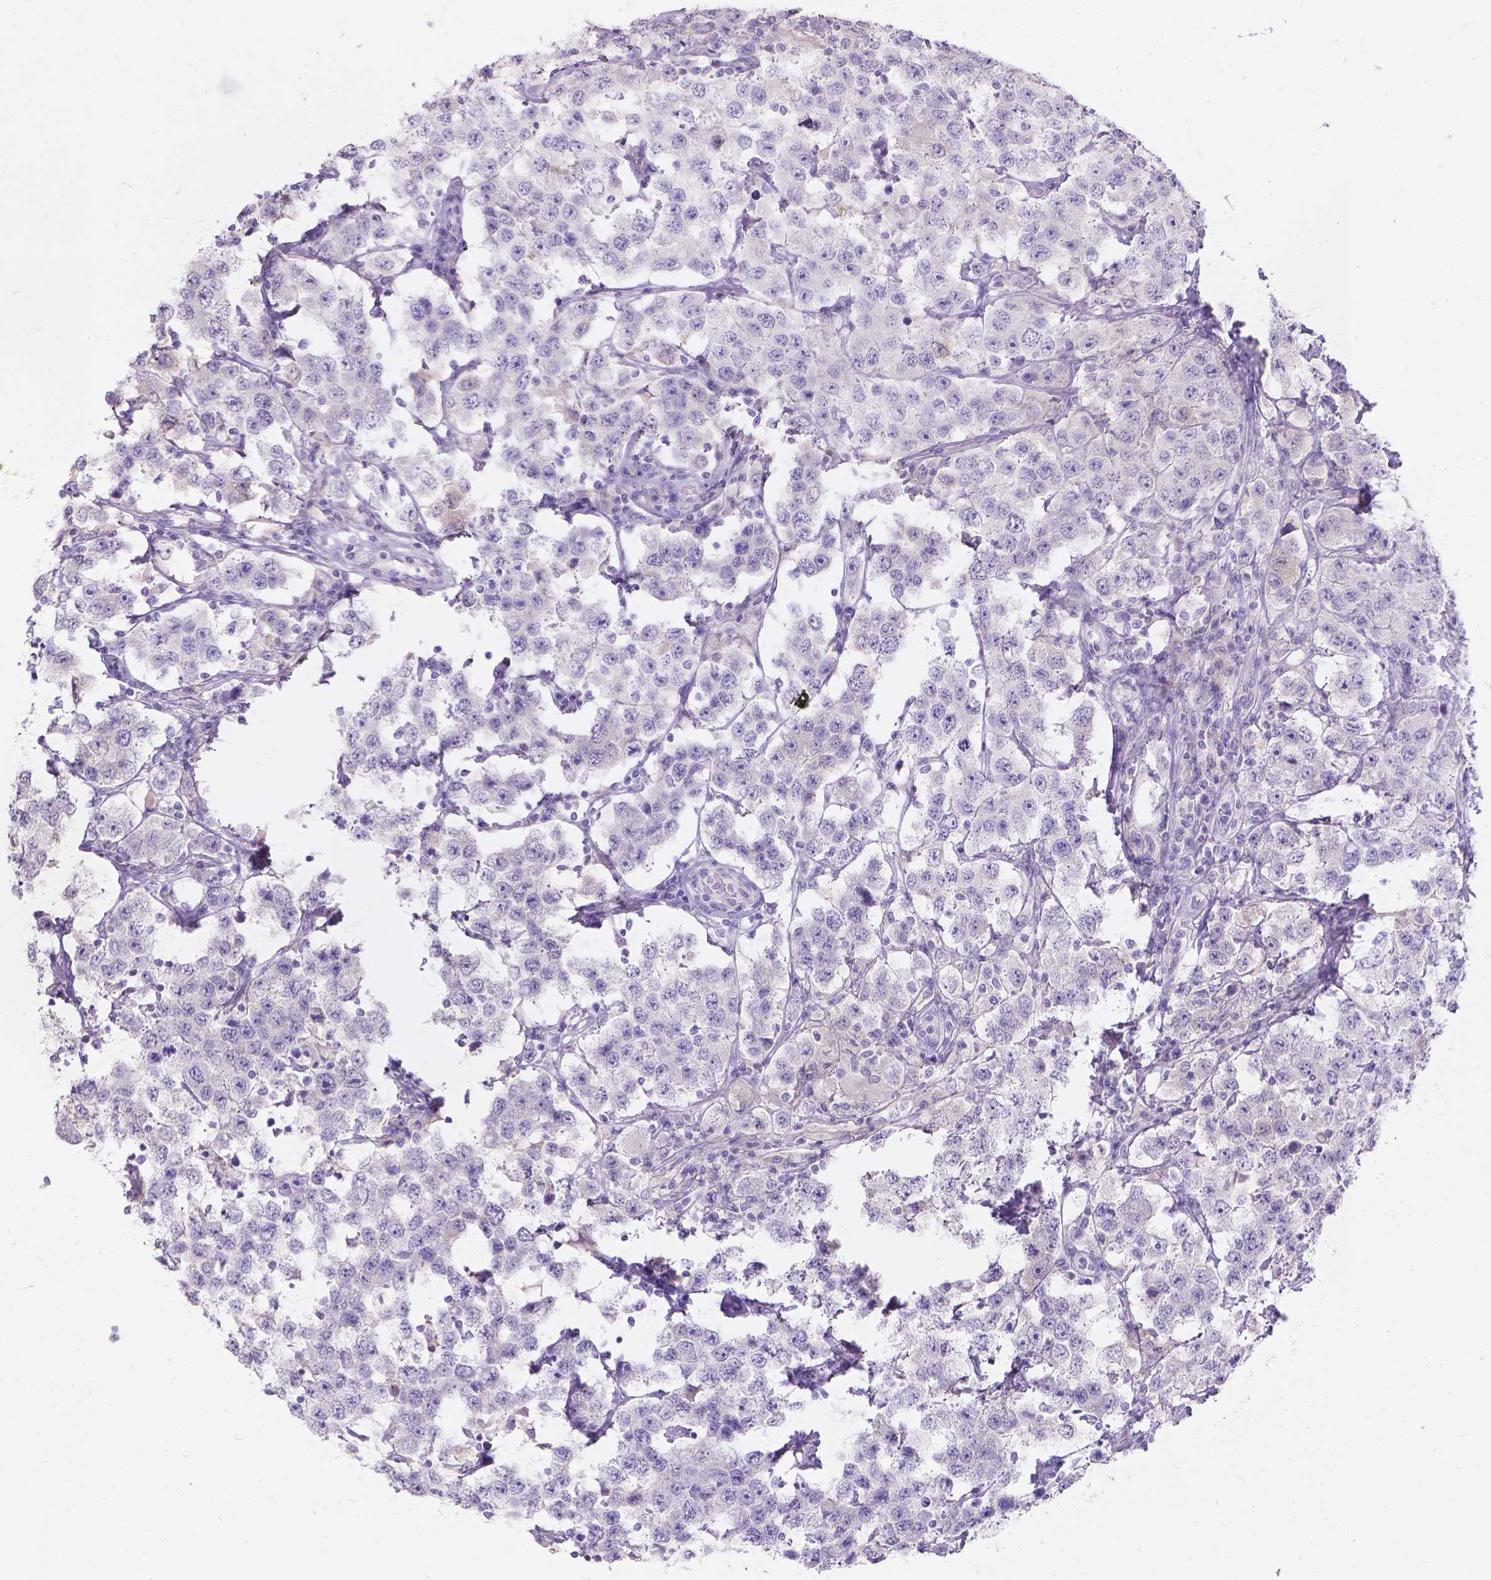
{"staining": {"intensity": "negative", "quantity": "none", "location": "none"}, "tissue": "testis cancer", "cell_type": "Tumor cells", "image_type": "cancer", "snomed": [{"axis": "morphology", "description": "Seminoma, NOS"}, {"axis": "topography", "description": "Testis"}], "caption": "An IHC histopathology image of testis cancer (seminoma) is shown. There is no staining in tumor cells of testis cancer (seminoma).", "gene": "GAL3ST2", "patient": {"sex": "male", "age": 52}}